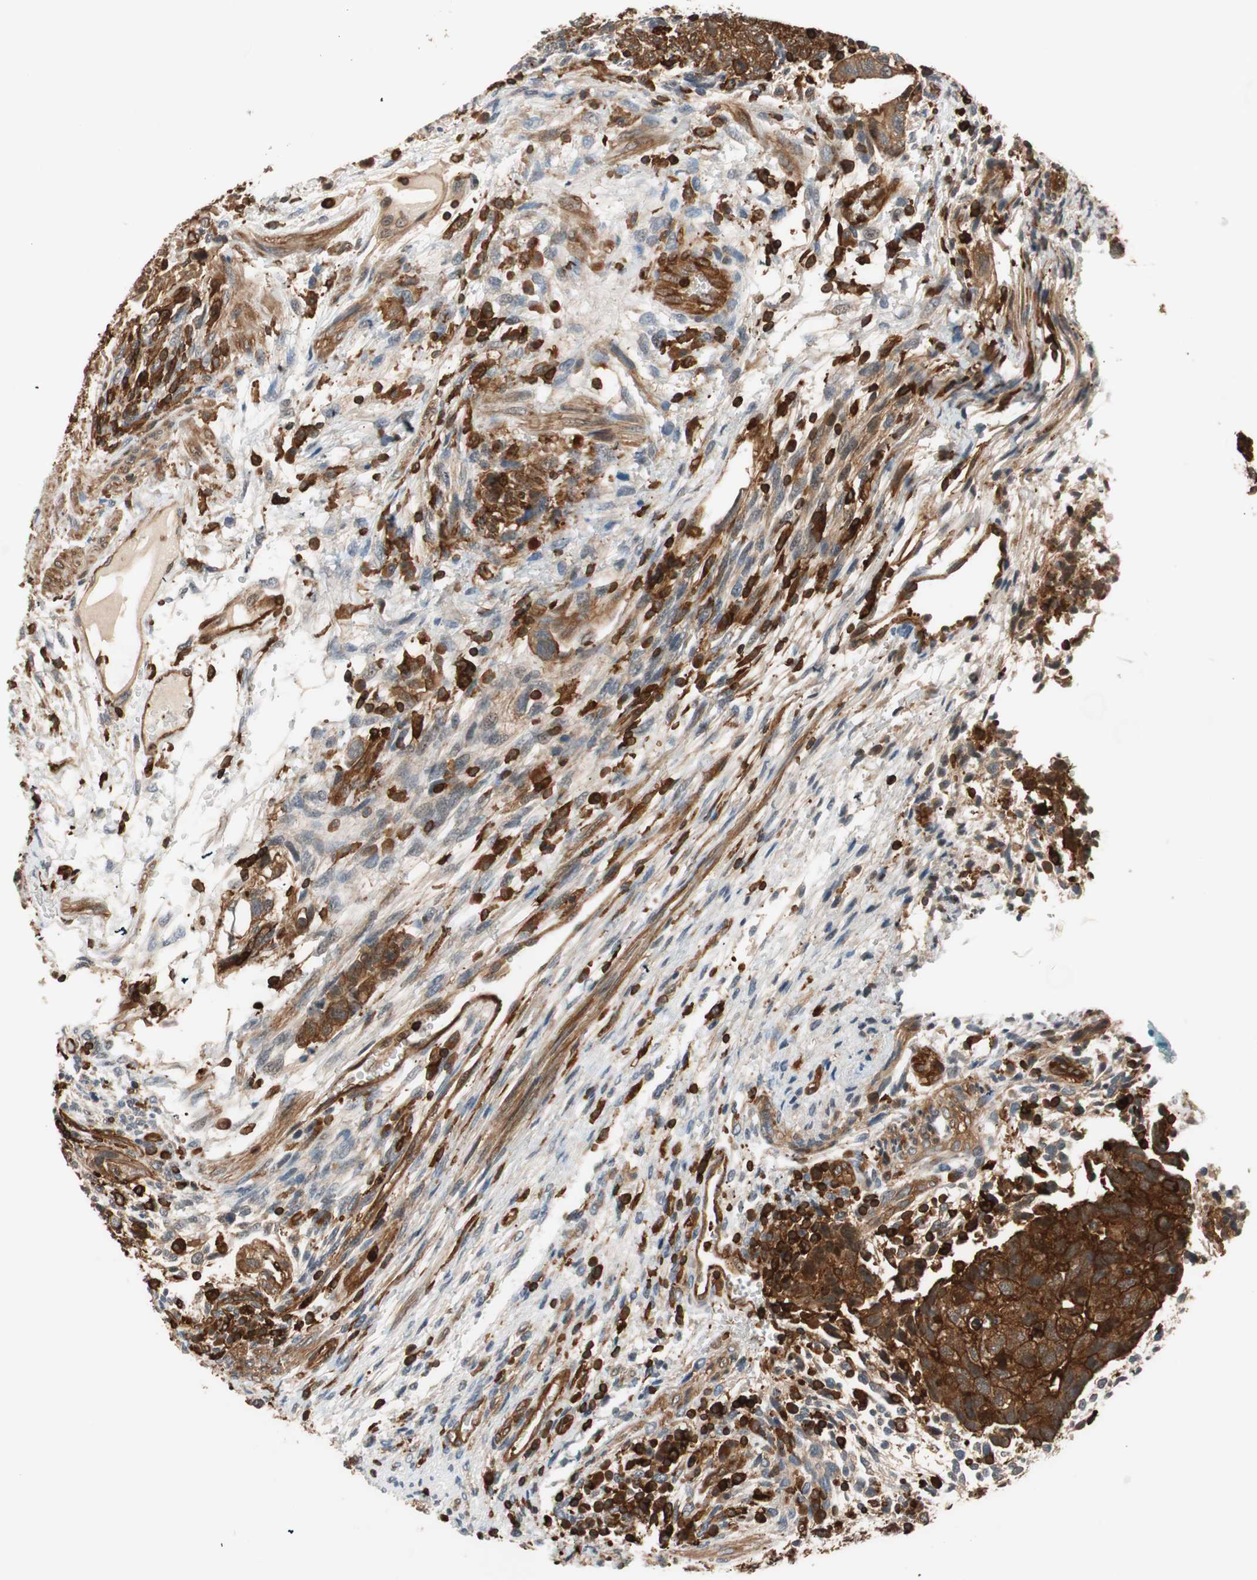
{"staining": {"intensity": "strong", "quantity": ">75%", "location": "cytoplasmic/membranous"}, "tissue": "testis cancer", "cell_type": "Tumor cells", "image_type": "cancer", "snomed": [{"axis": "morphology", "description": "Normal tissue, NOS"}, {"axis": "morphology", "description": "Carcinoma, Embryonal, NOS"}, {"axis": "topography", "description": "Testis"}], "caption": "Immunohistochemical staining of testis embryonal carcinoma shows high levels of strong cytoplasmic/membranous staining in approximately >75% of tumor cells.", "gene": "VASP", "patient": {"sex": "male", "age": 36}}